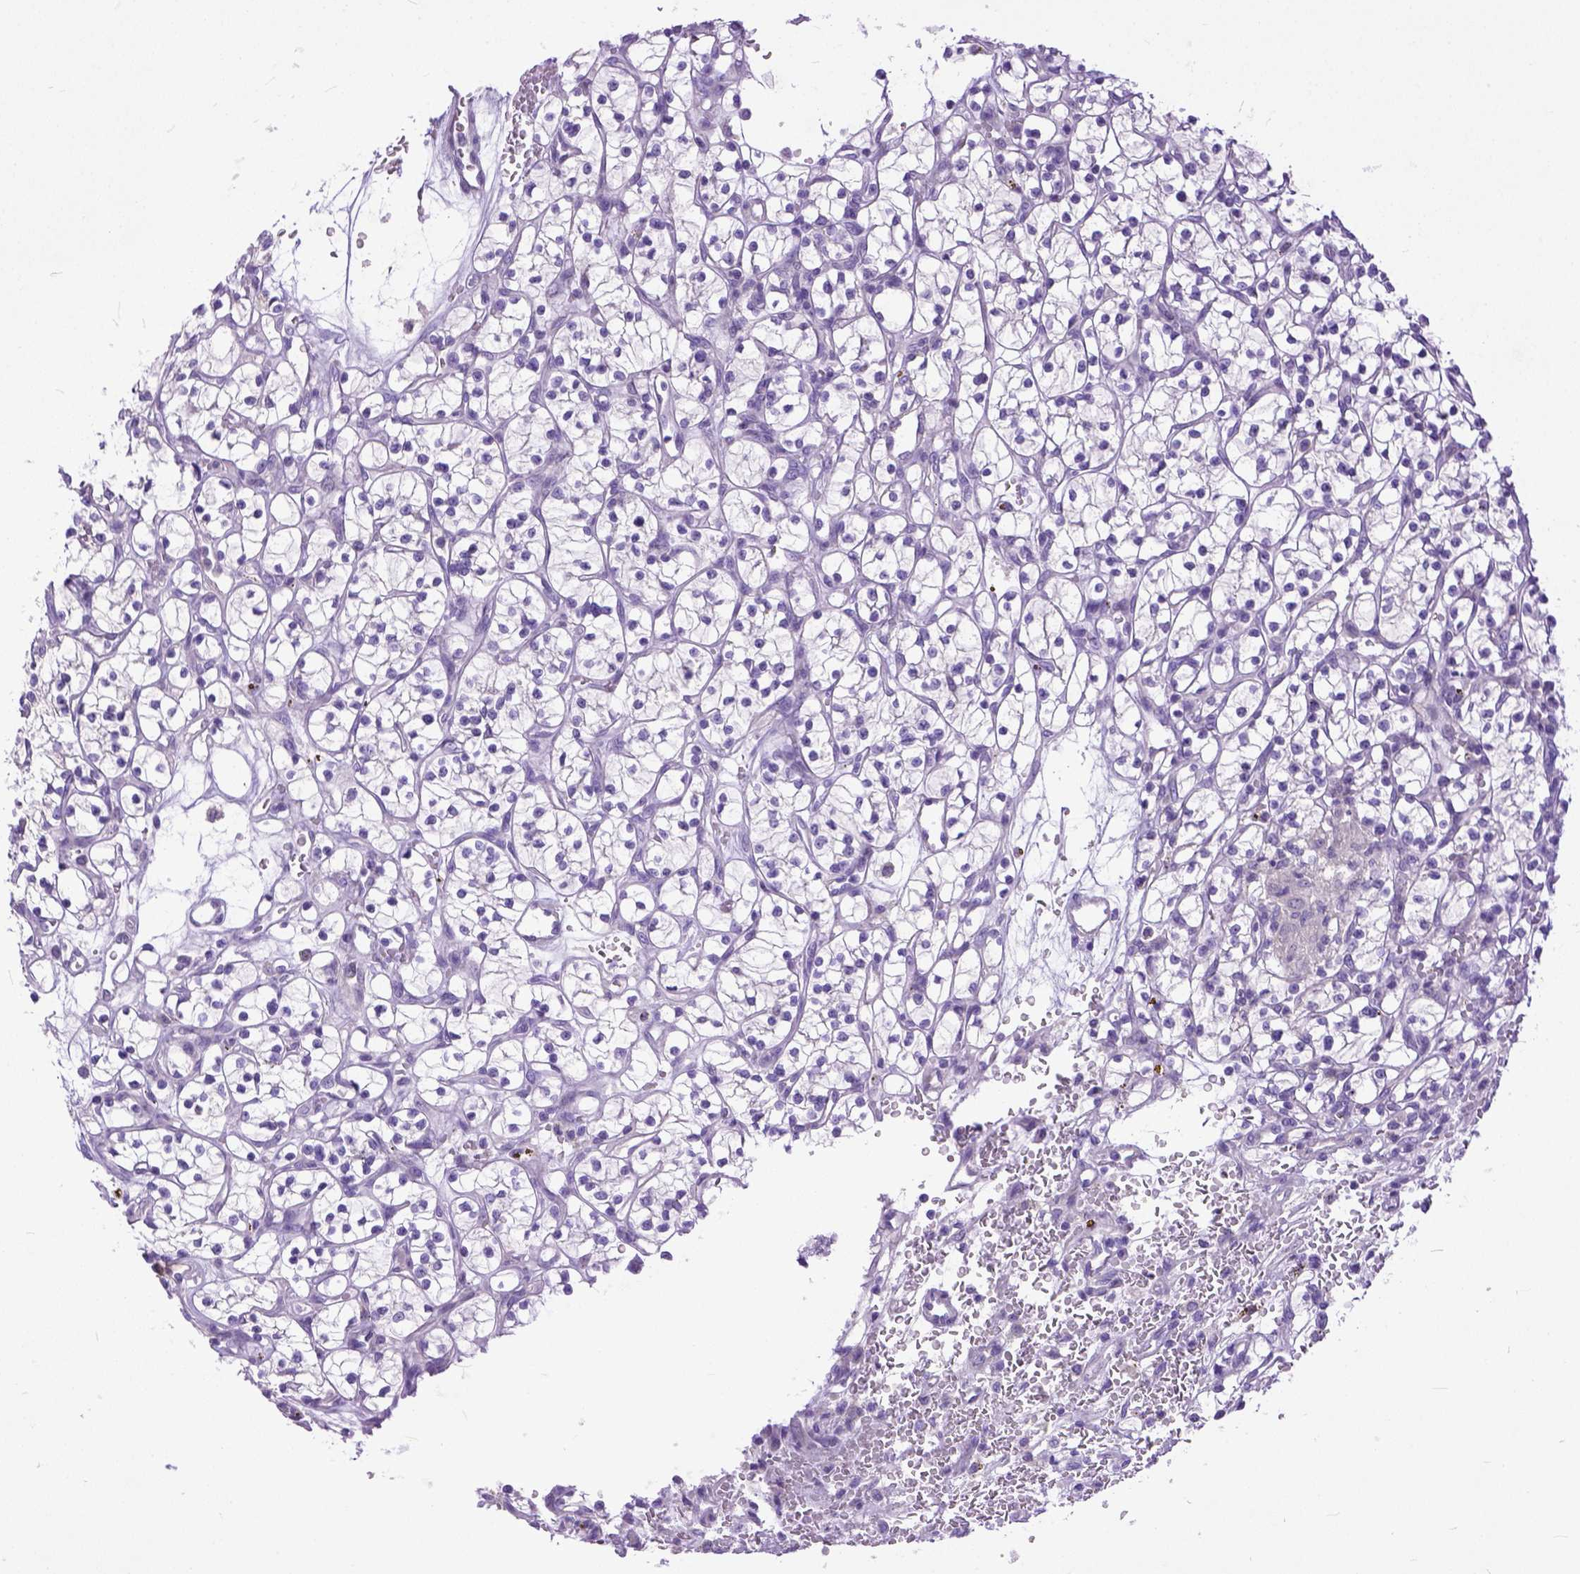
{"staining": {"intensity": "negative", "quantity": "none", "location": "none"}, "tissue": "renal cancer", "cell_type": "Tumor cells", "image_type": "cancer", "snomed": [{"axis": "morphology", "description": "Adenocarcinoma, NOS"}, {"axis": "topography", "description": "Kidney"}], "caption": "Image shows no protein positivity in tumor cells of renal adenocarcinoma tissue.", "gene": "PLK5", "patient": {"sex": "female", "age": 64}}